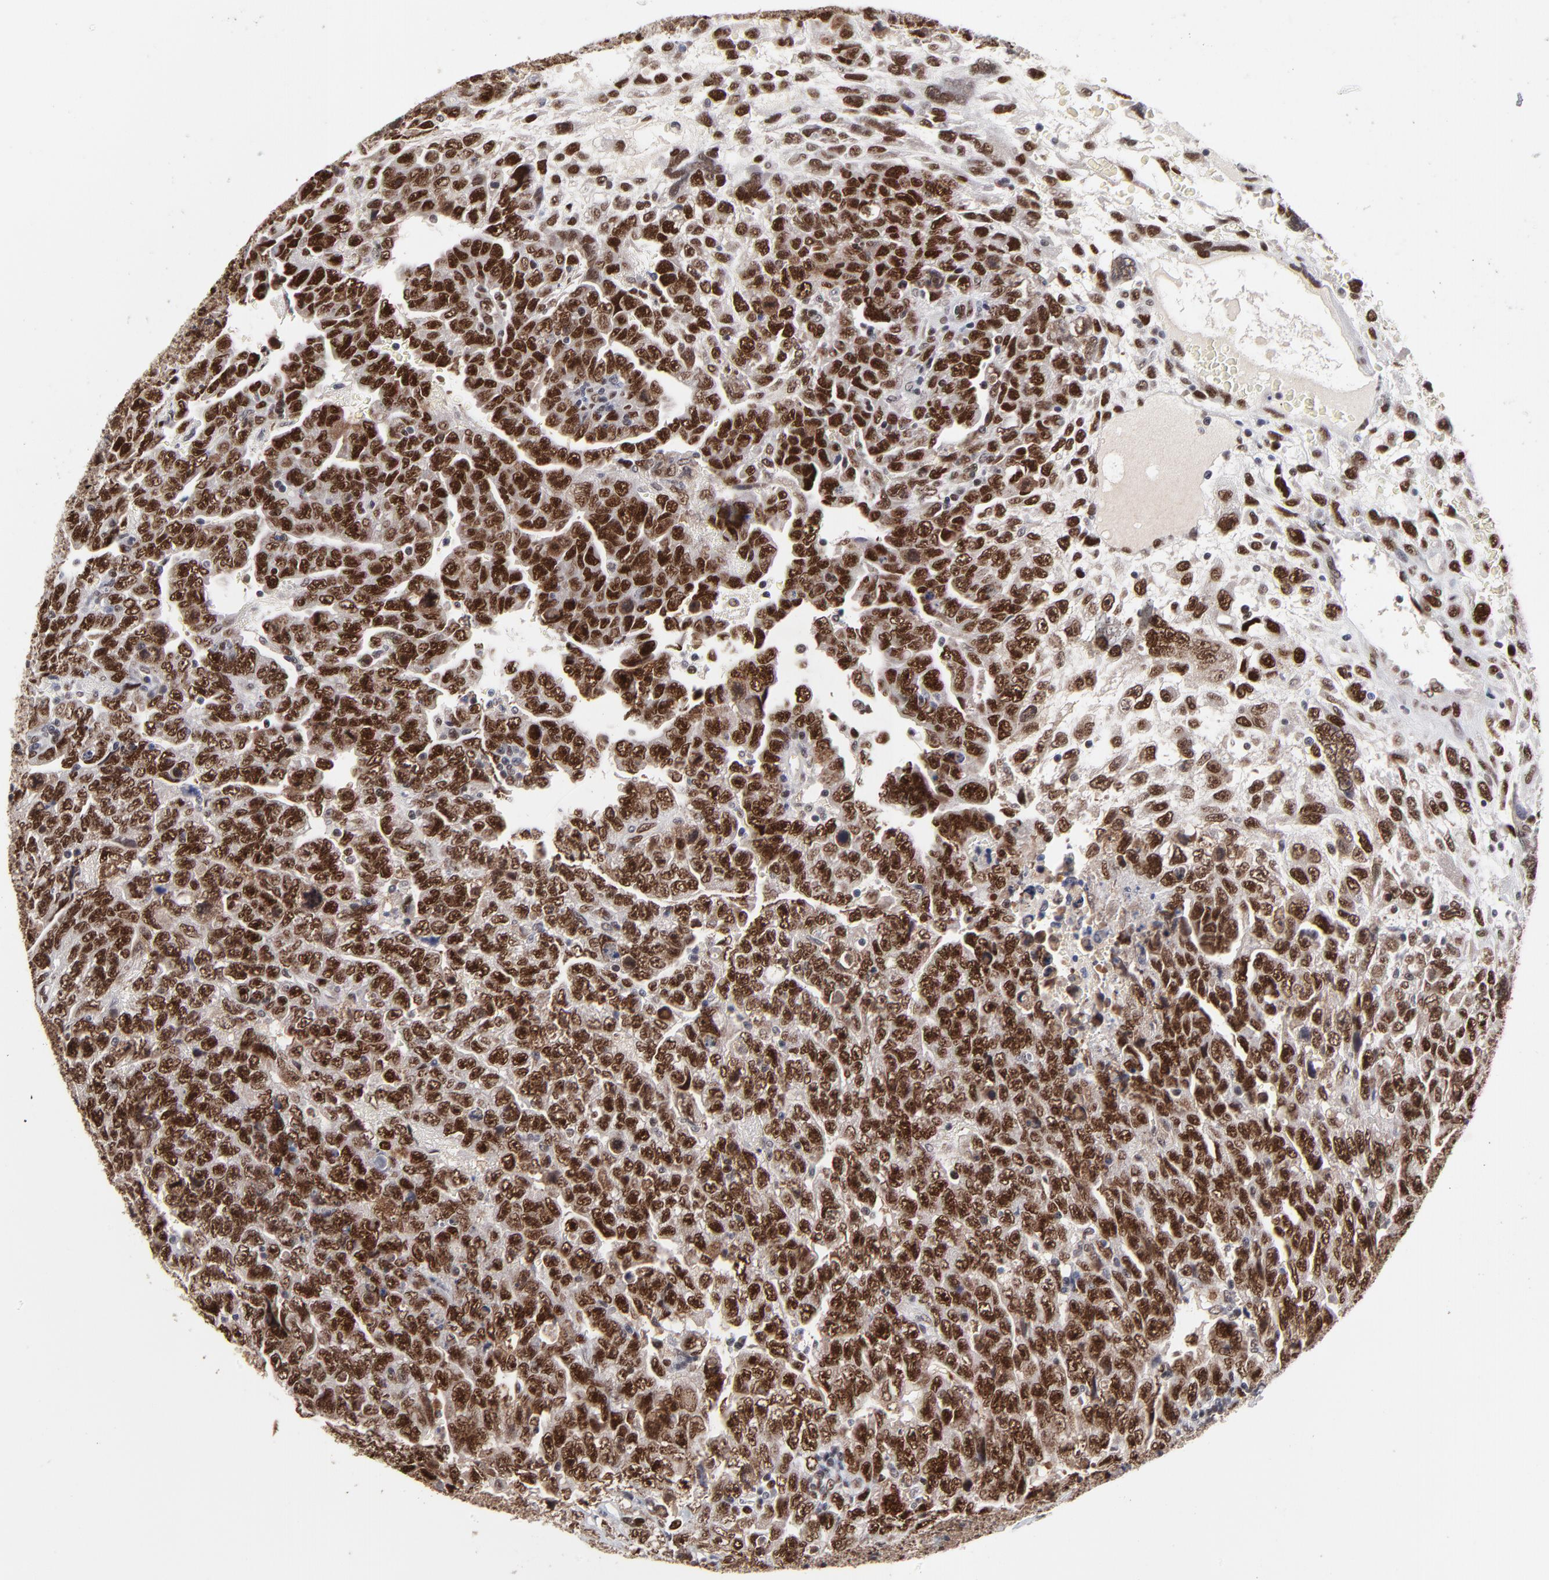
{"staining": {"intensity": "strong", "quantity": ">75%", "location": "nuclear"}, "tissue": "testis cancer", "cell_type": "Tumor cells", "image_type": "cancer", "snomed": [{"axis": "morphology", "description": "Carcinoma, Embryonal, NOS"}, {"axis": "topography", "description": "Testis"}], "caption": "DAB (3,3'-diaminobenzidine) immunohistochemical staining of embryonal carcinoma (testis) exhibits strong nuclear protein positivity in approximately >75% of tumor cells. (IHC, brightfield microscopy, high magnification).", "gene": "OGFOD1", "patient": {"sex": "male", "age": 28}}